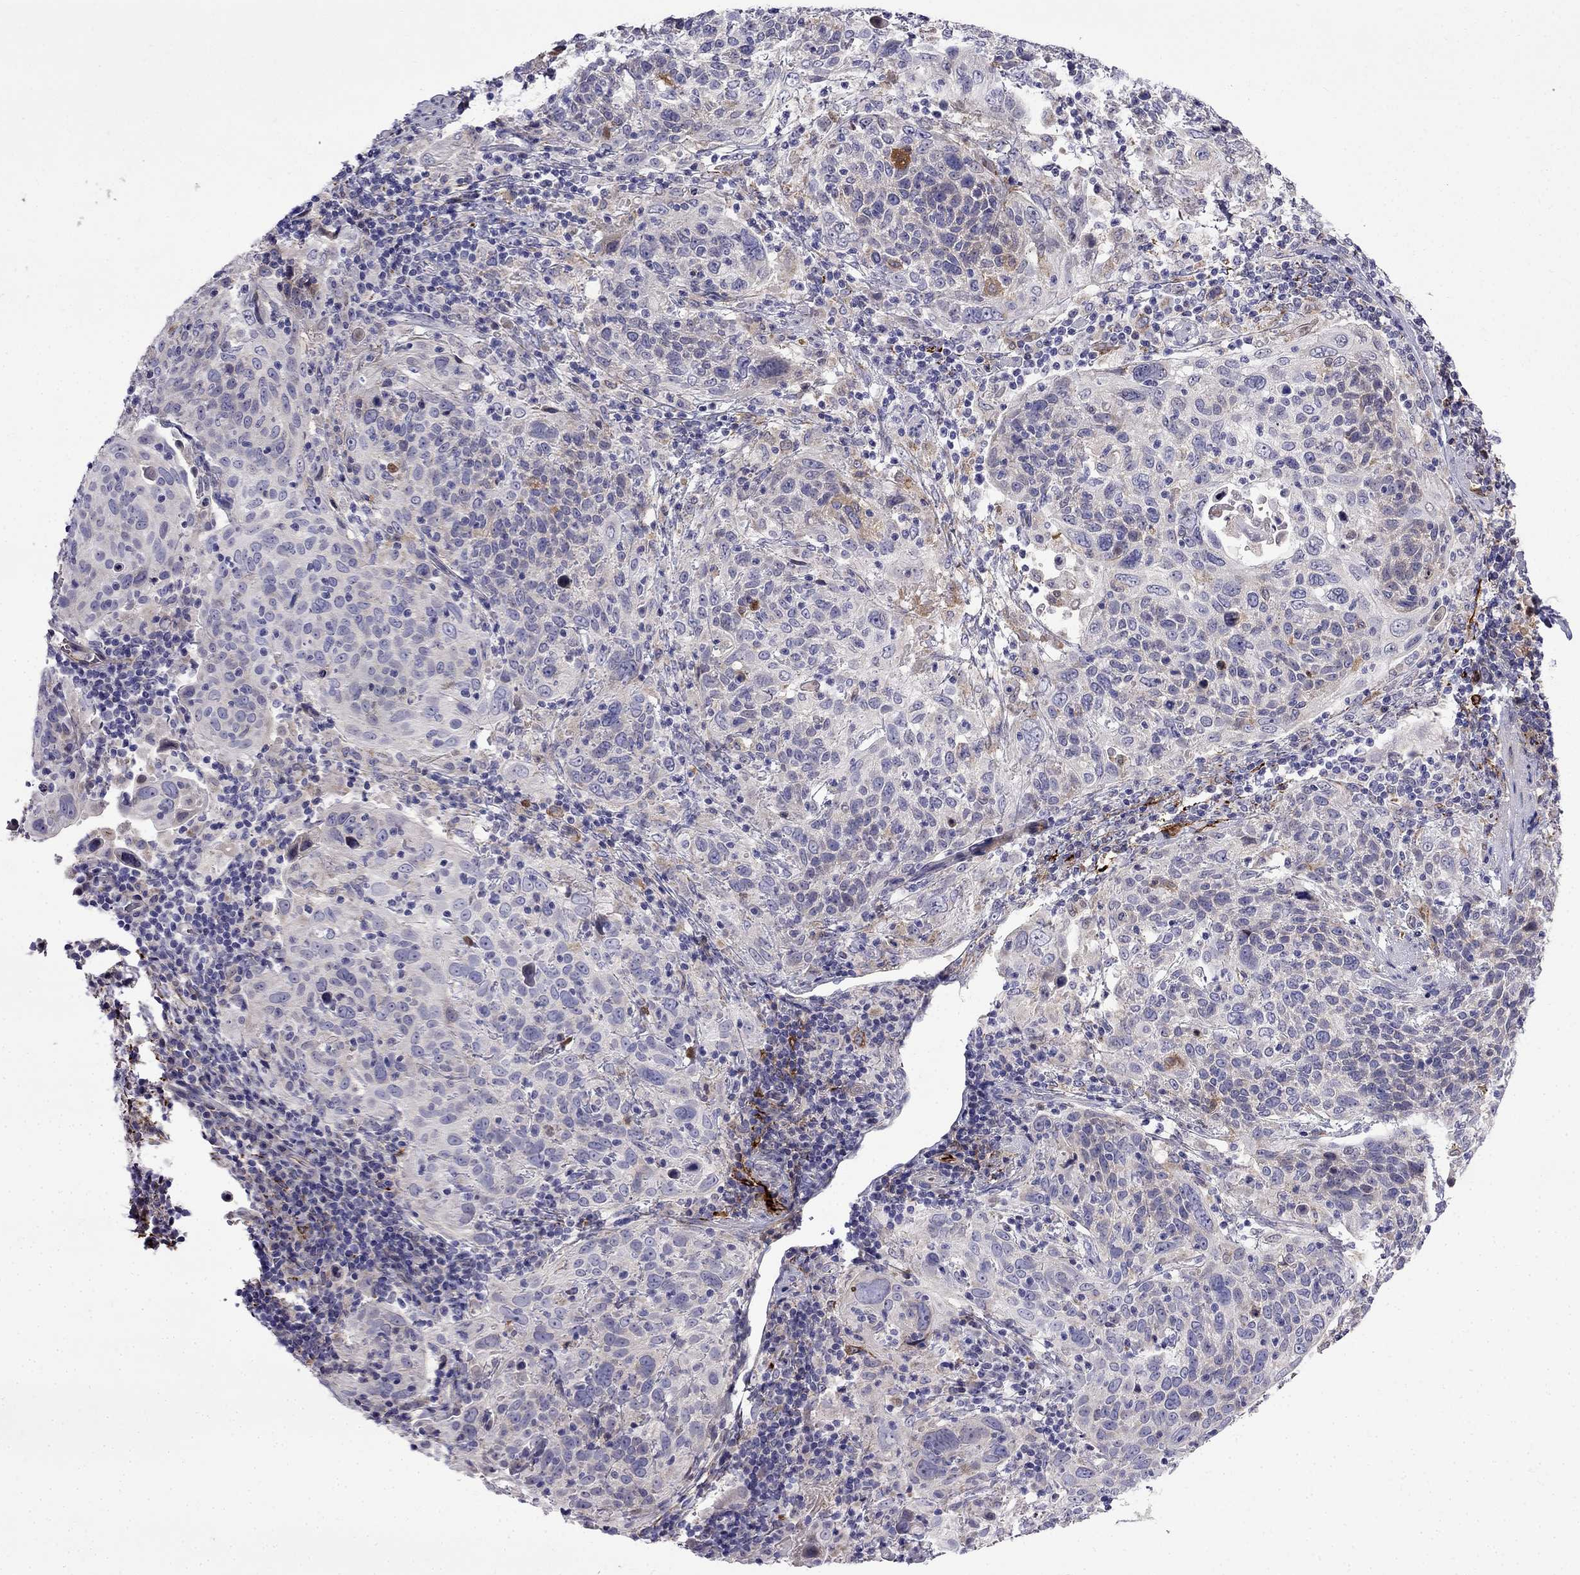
{"staining": {"intensity": "weak", "quantity": "<25%", "location": "cytoplasmic/membranous"}, "tissue": "cervical cancer", "cell_type": "Tumor cells", "image_type": "cancer", "snomed": [{"axis": "morphology", "description": "Squamous cell carcinoma, NOS"}, {"axis": "topography", "description": "Cervix"}], "caption": "An immunohistochemistry micrograph of cervical cancer (squamous cell carcinoma) is shown. There is no staining in tumor cells of cervical cancer (squamous cell carcinoma).", "gene": "PI16", "patient": {"sex": "female", "age": 61}}